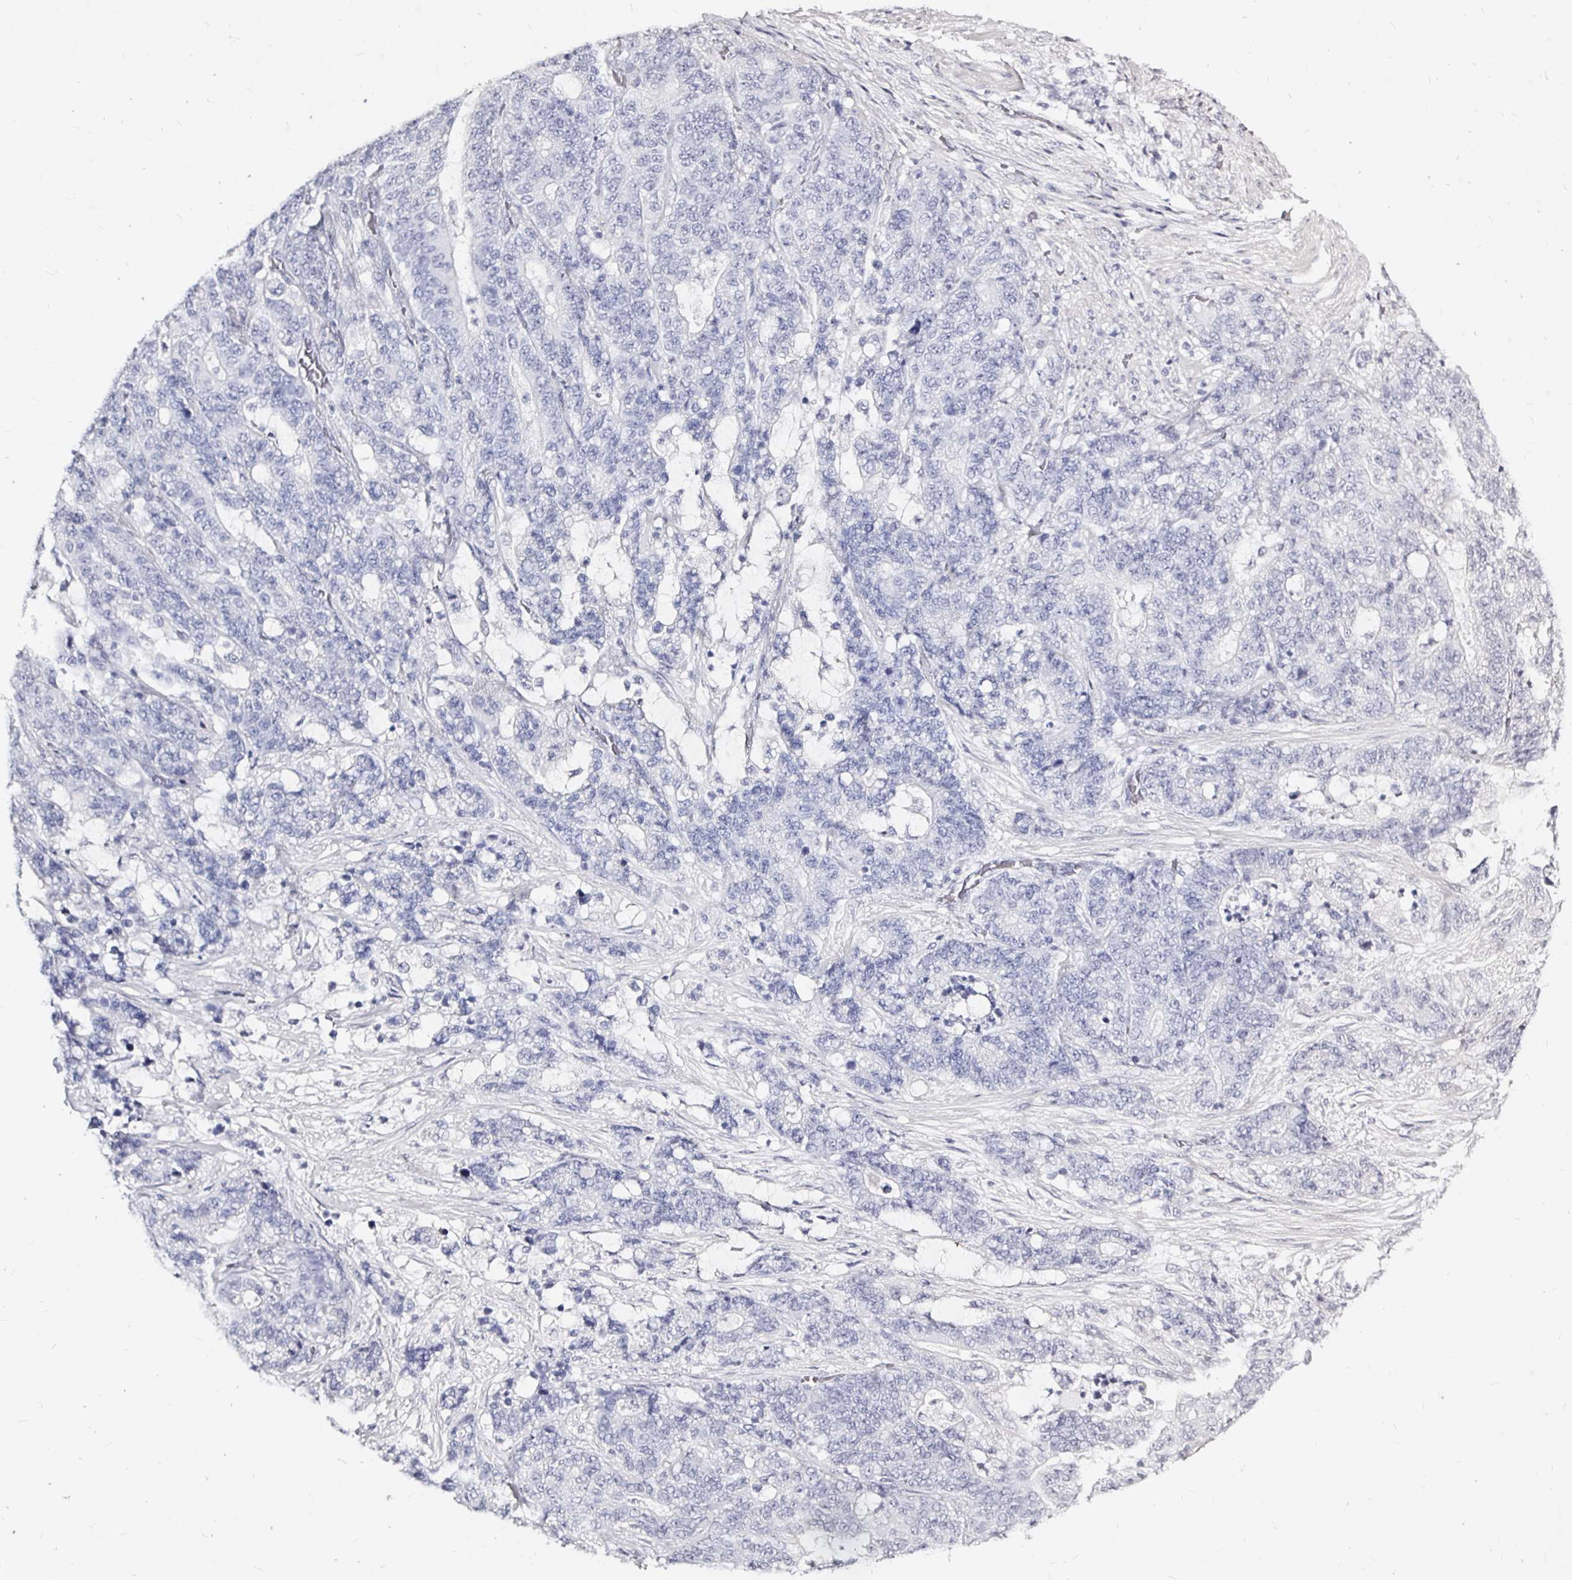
{"staining": {"intensity": "negative", "quantity": "none", "location": "none"}, "tissue": "stomach cancer", "cell_type": "Tumor cells", "image_type": "cancer", "snomed": [{"axis": "morphology", "description": "Normal tissue, NOS"}, {"axis": "morphology", "description": "Adenocarcinoma, NOS"}, {"axis": "topography", "description": "Stomach"}], "caption": "This is an IHC histopathology image of human adenocarcinoma (stomach). There is no staining in tumor cells.", "gene": "LUZP4", "patient": {"sex": "female", "age": 64}}